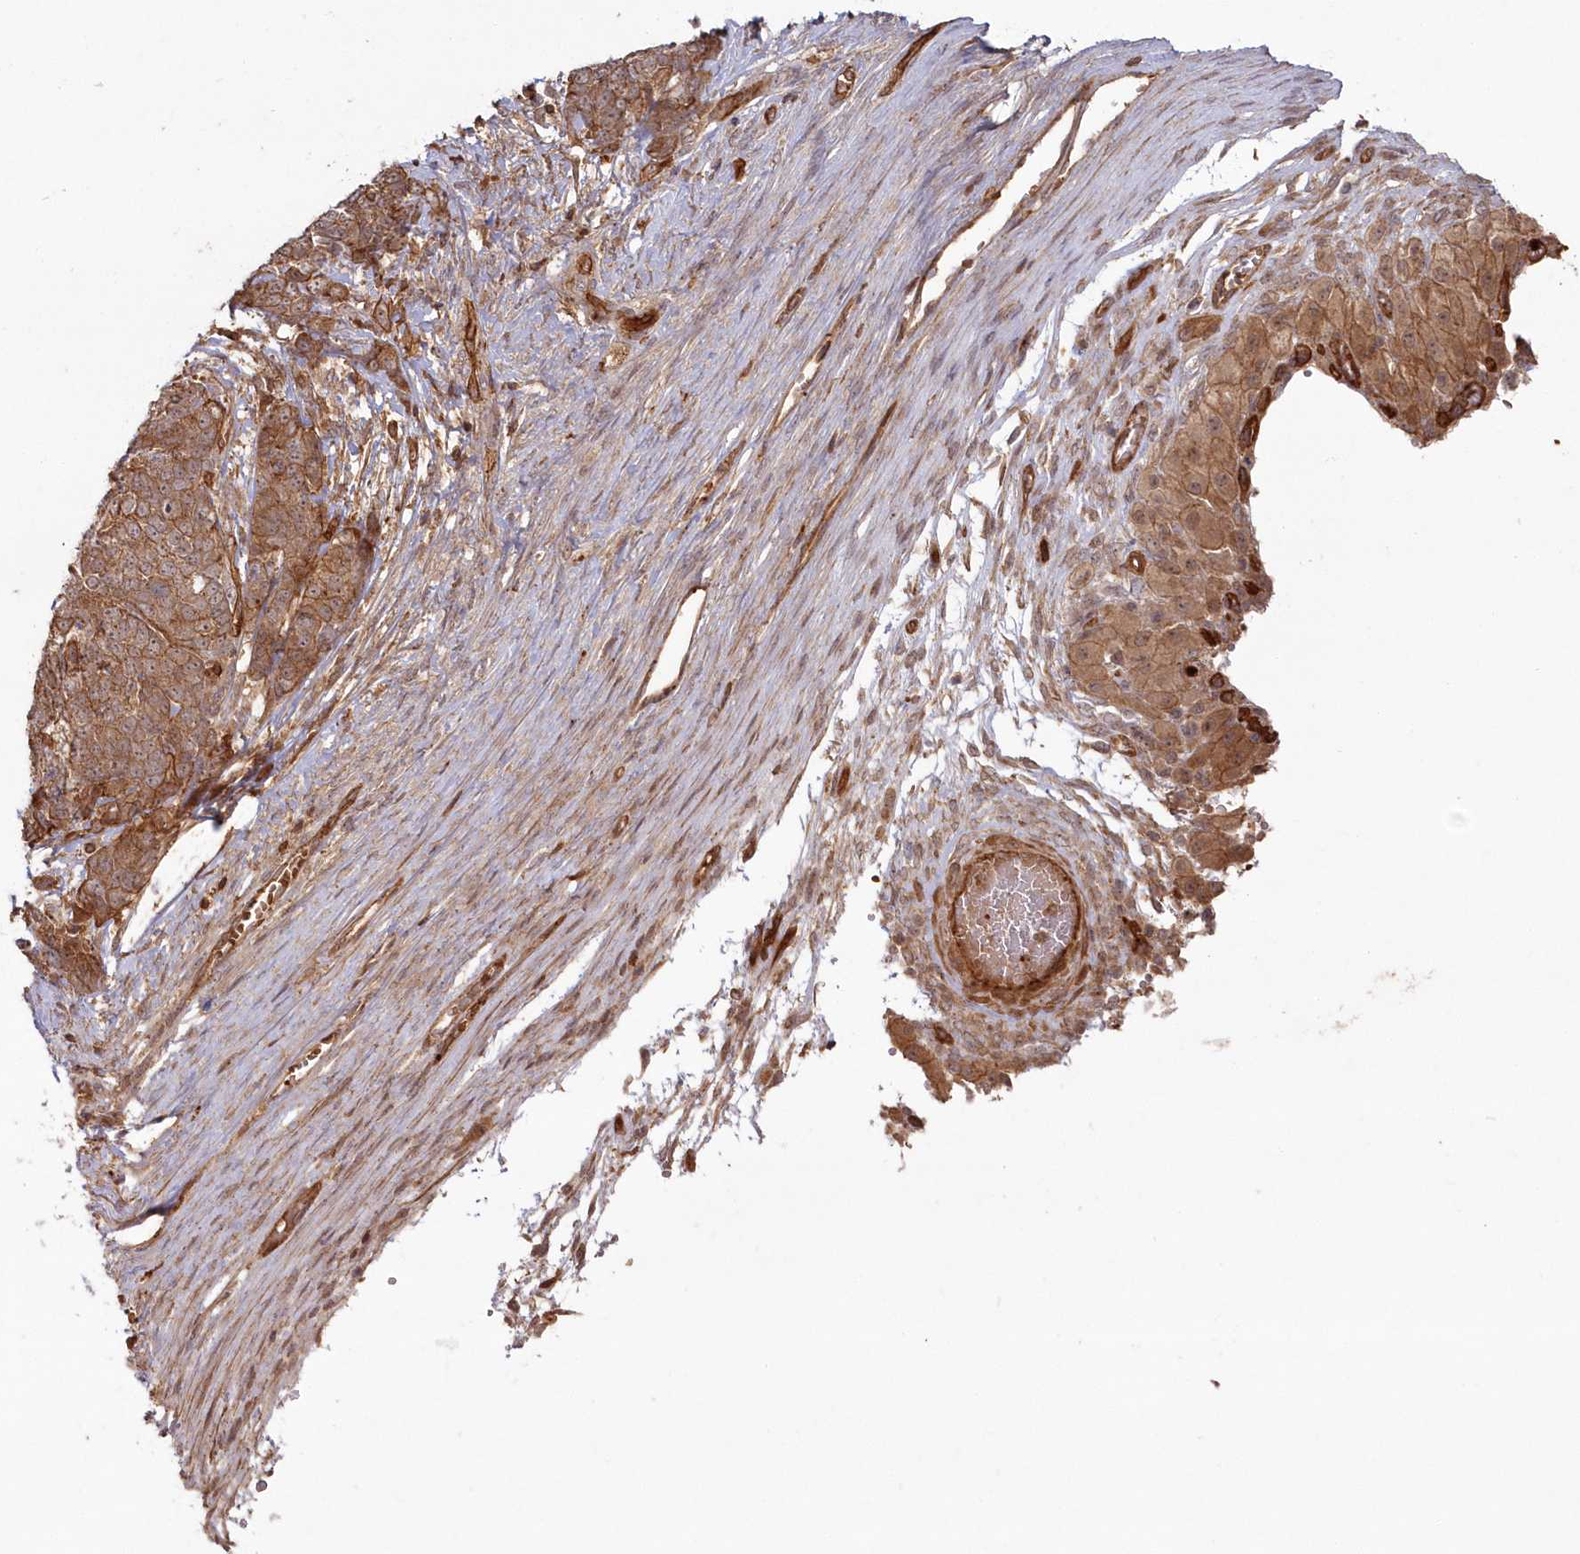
{"staining": {"intensity": "moderate", "quantity": ">75%", "location": "cytoplasmic/membranous"}, "tissue": "ovarian cancer", "cell_type": "Tumor cells", "image_type": "cancer", "snomed": [{"axis": "morphology", "description": "Cystadenocarcinoma, serous, NOS"}, {"axis": "topography", "description": "Ovary"}], "caption": "The immunohistochemical stain highlights moderate cytoplasmic/membranous staining in tumor cells of ovarian serous cystadenocarcinoma tissue.", "gene": "RGCC", "patient": {"sex": "female", "age": 44}}